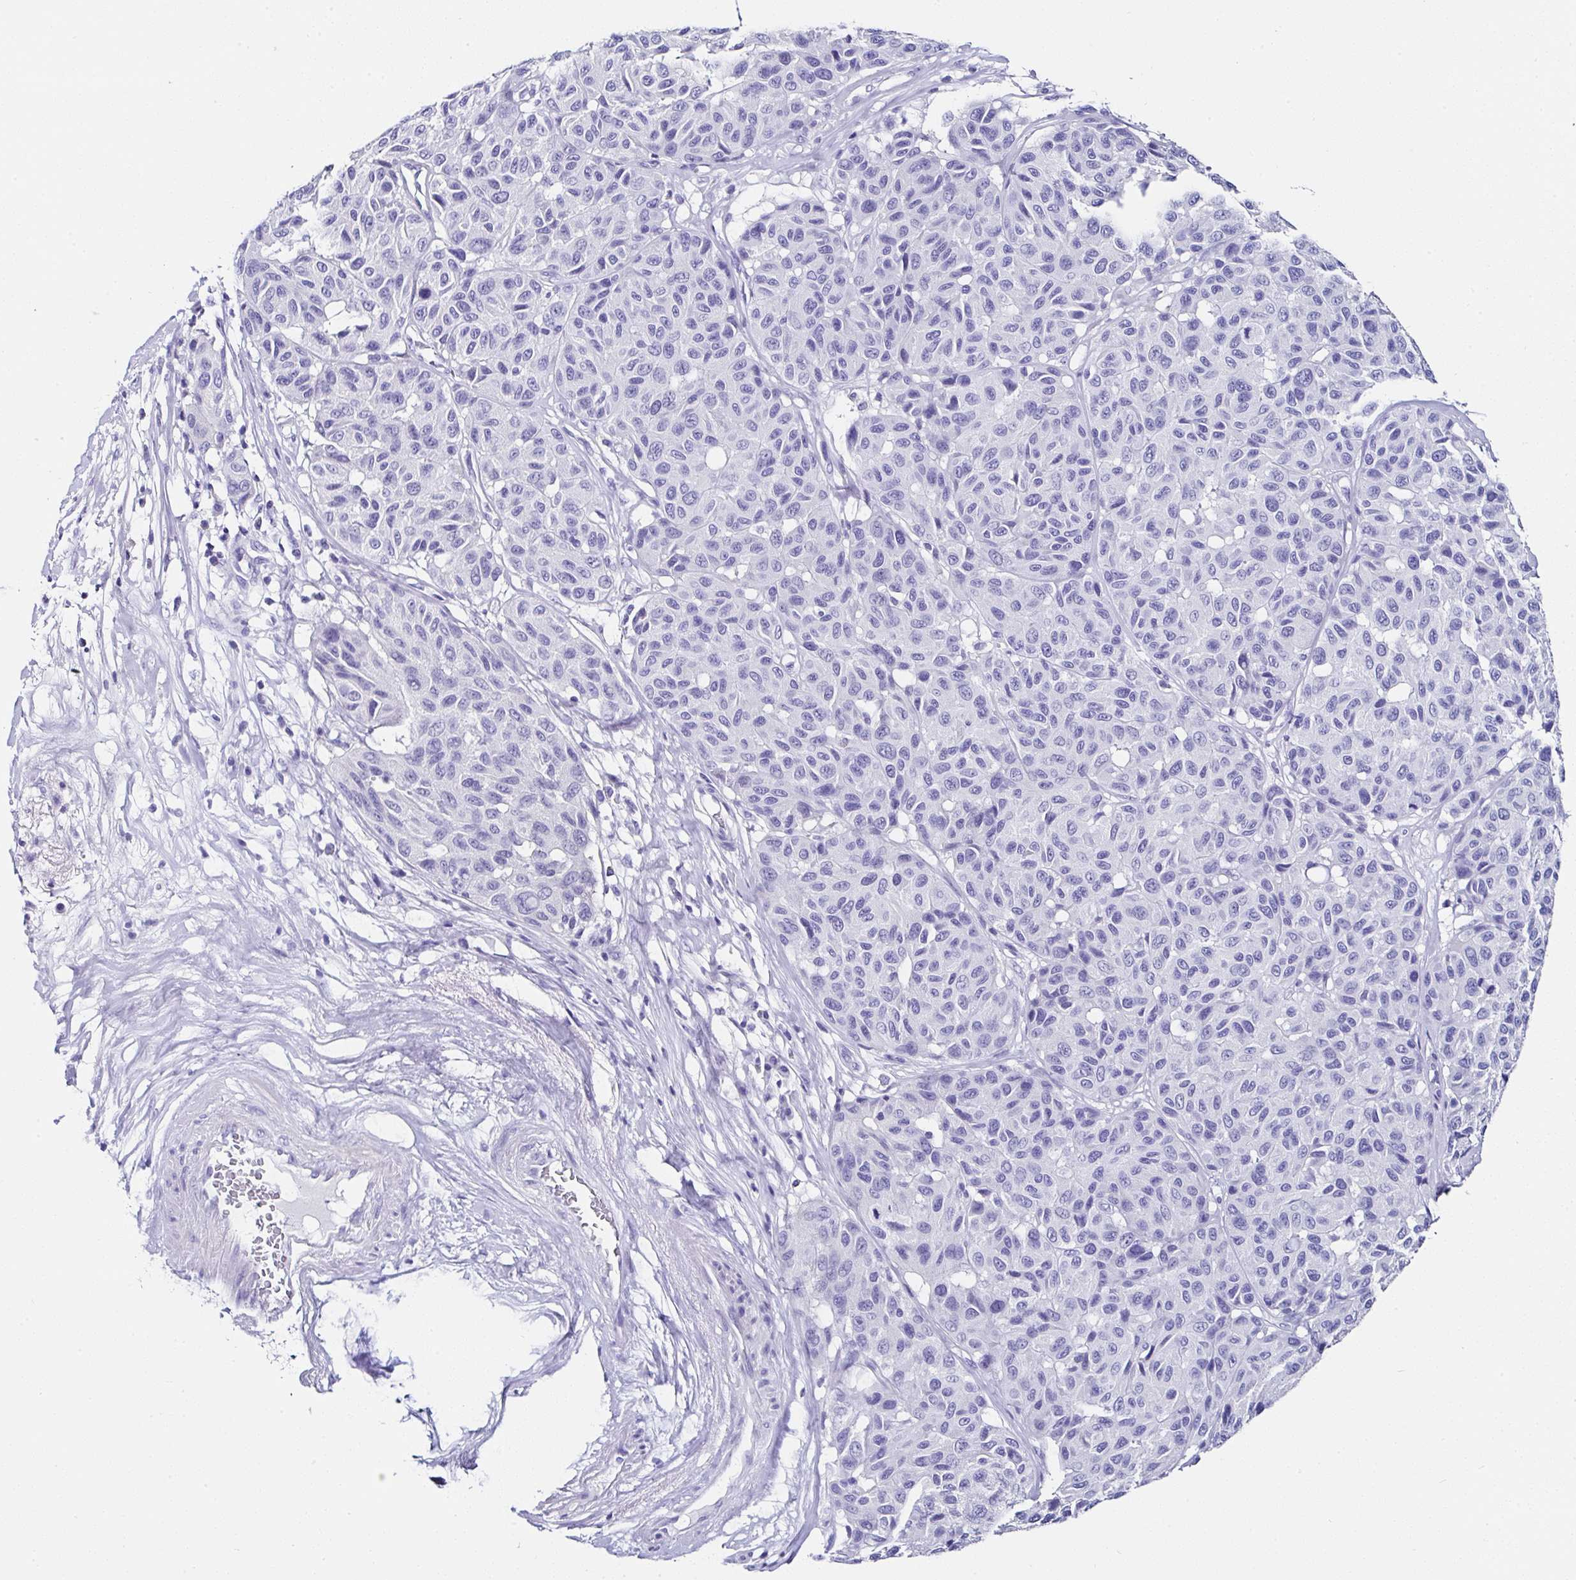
{"staining": {"intensity": "negative", "quantity": "none", "location": "none"}, "tissue": "melanoma", "cell_type": "Tumor cells", "image_type": "cancer", "snomed": [{"axis": "morphology", "description": "Malignant melanoma, NOS"}, {"axis": "topography", "description": "Skin"}], "caption": "Melanoma was stained to show a protein in brown. There is no significant positivity in tumor cells. Nuclei are stained in blue.", "gene": "UGT3A1", "patient": {"sex": "female", "age": 66}}